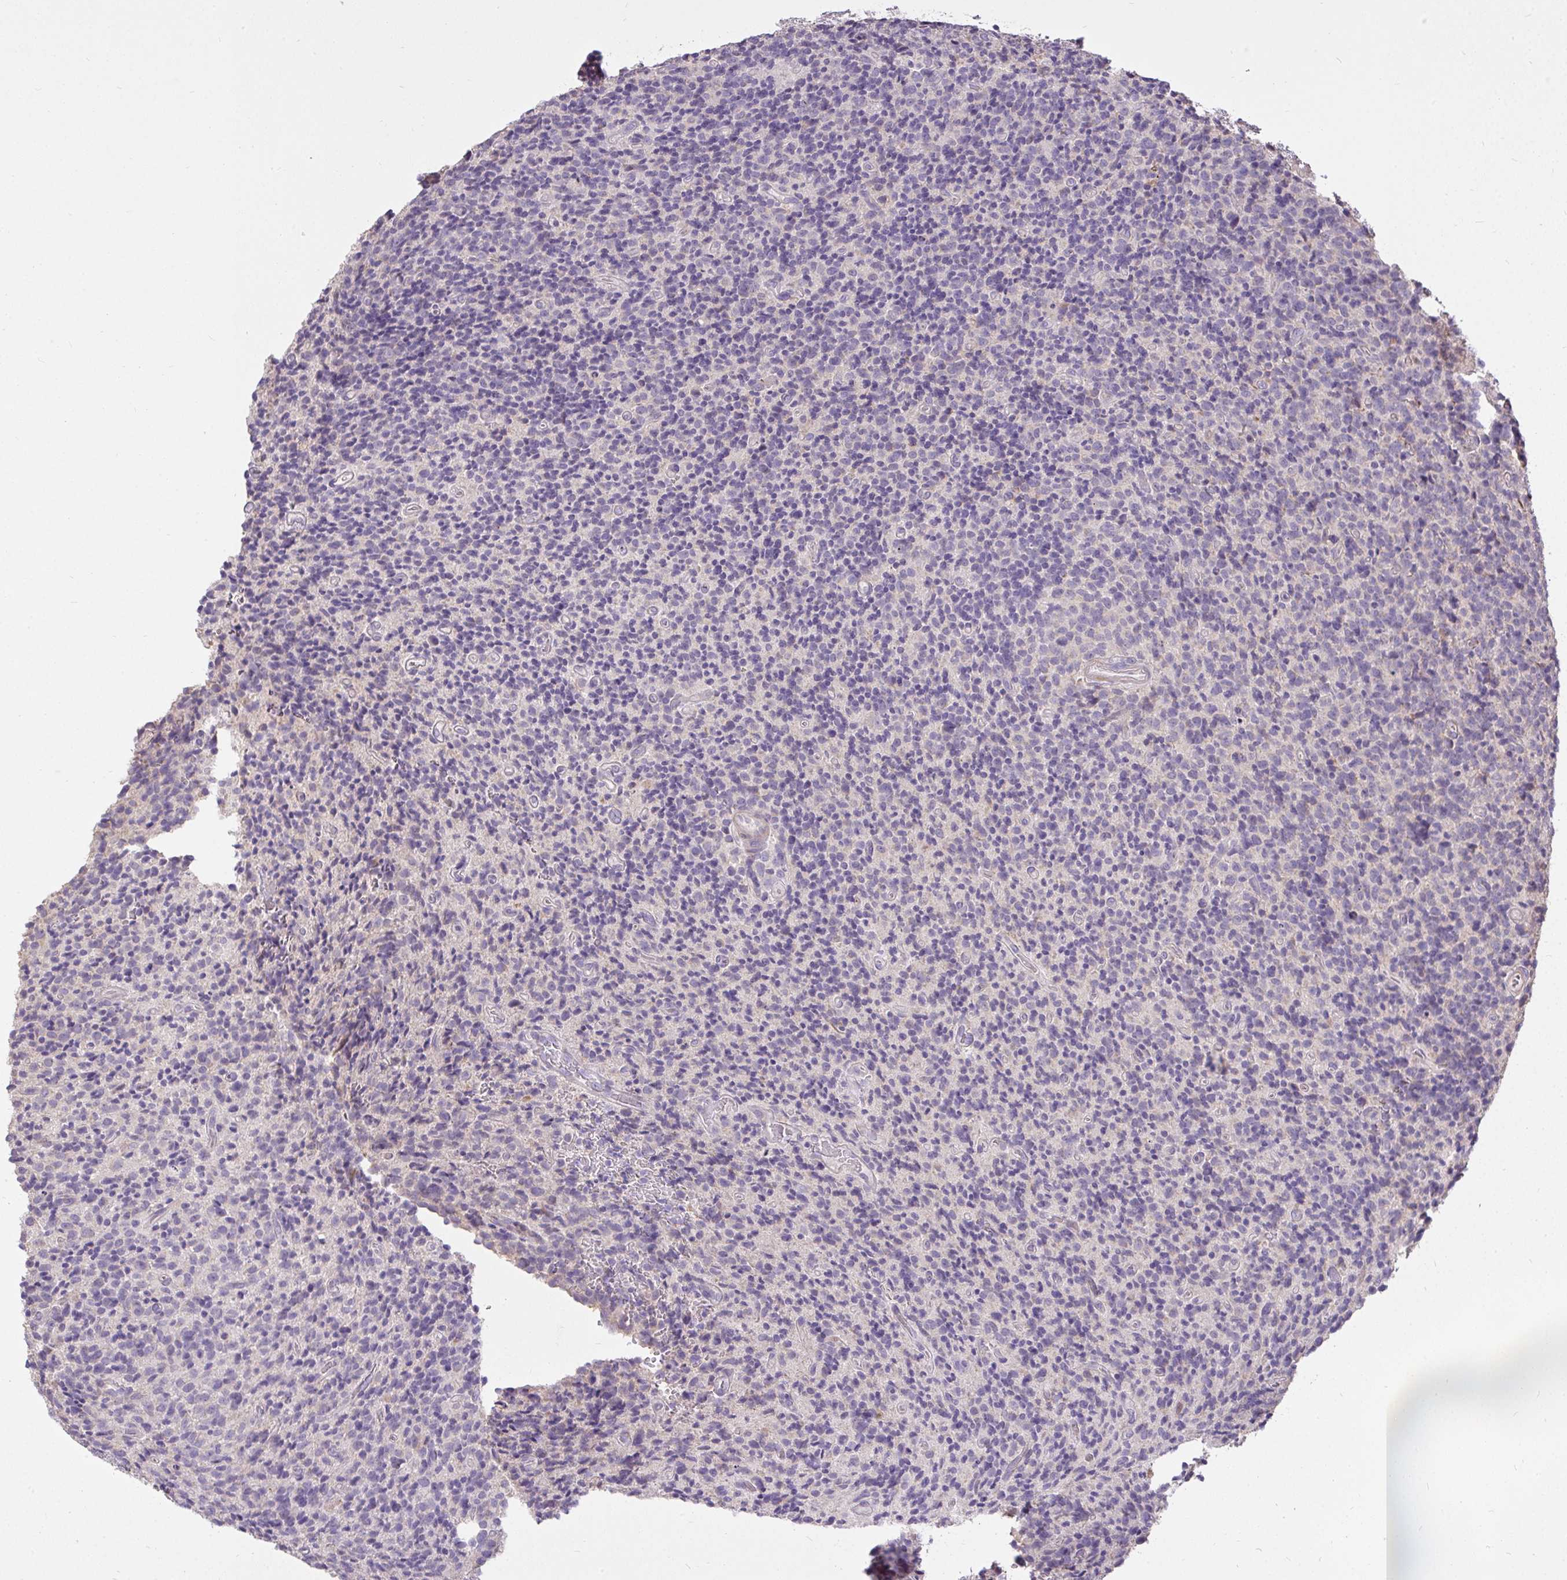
{"staining": {"intensity": "negative", "quantity": "none", "location": "none"}, "tissue": "glioma", "cell_type": "Tumor cells", "image_type": "cancer", "snomed": [{"axis": "morphology", "description": "Glioma, malignant, High grade"}, {"axis": "topography", "description": "Brain"}], "caption": "Tumor cells show no significant staining in malignant glioma (high-grade).", "gene": "STRIP1", "patient": {"sex": "male", "age": 76}}